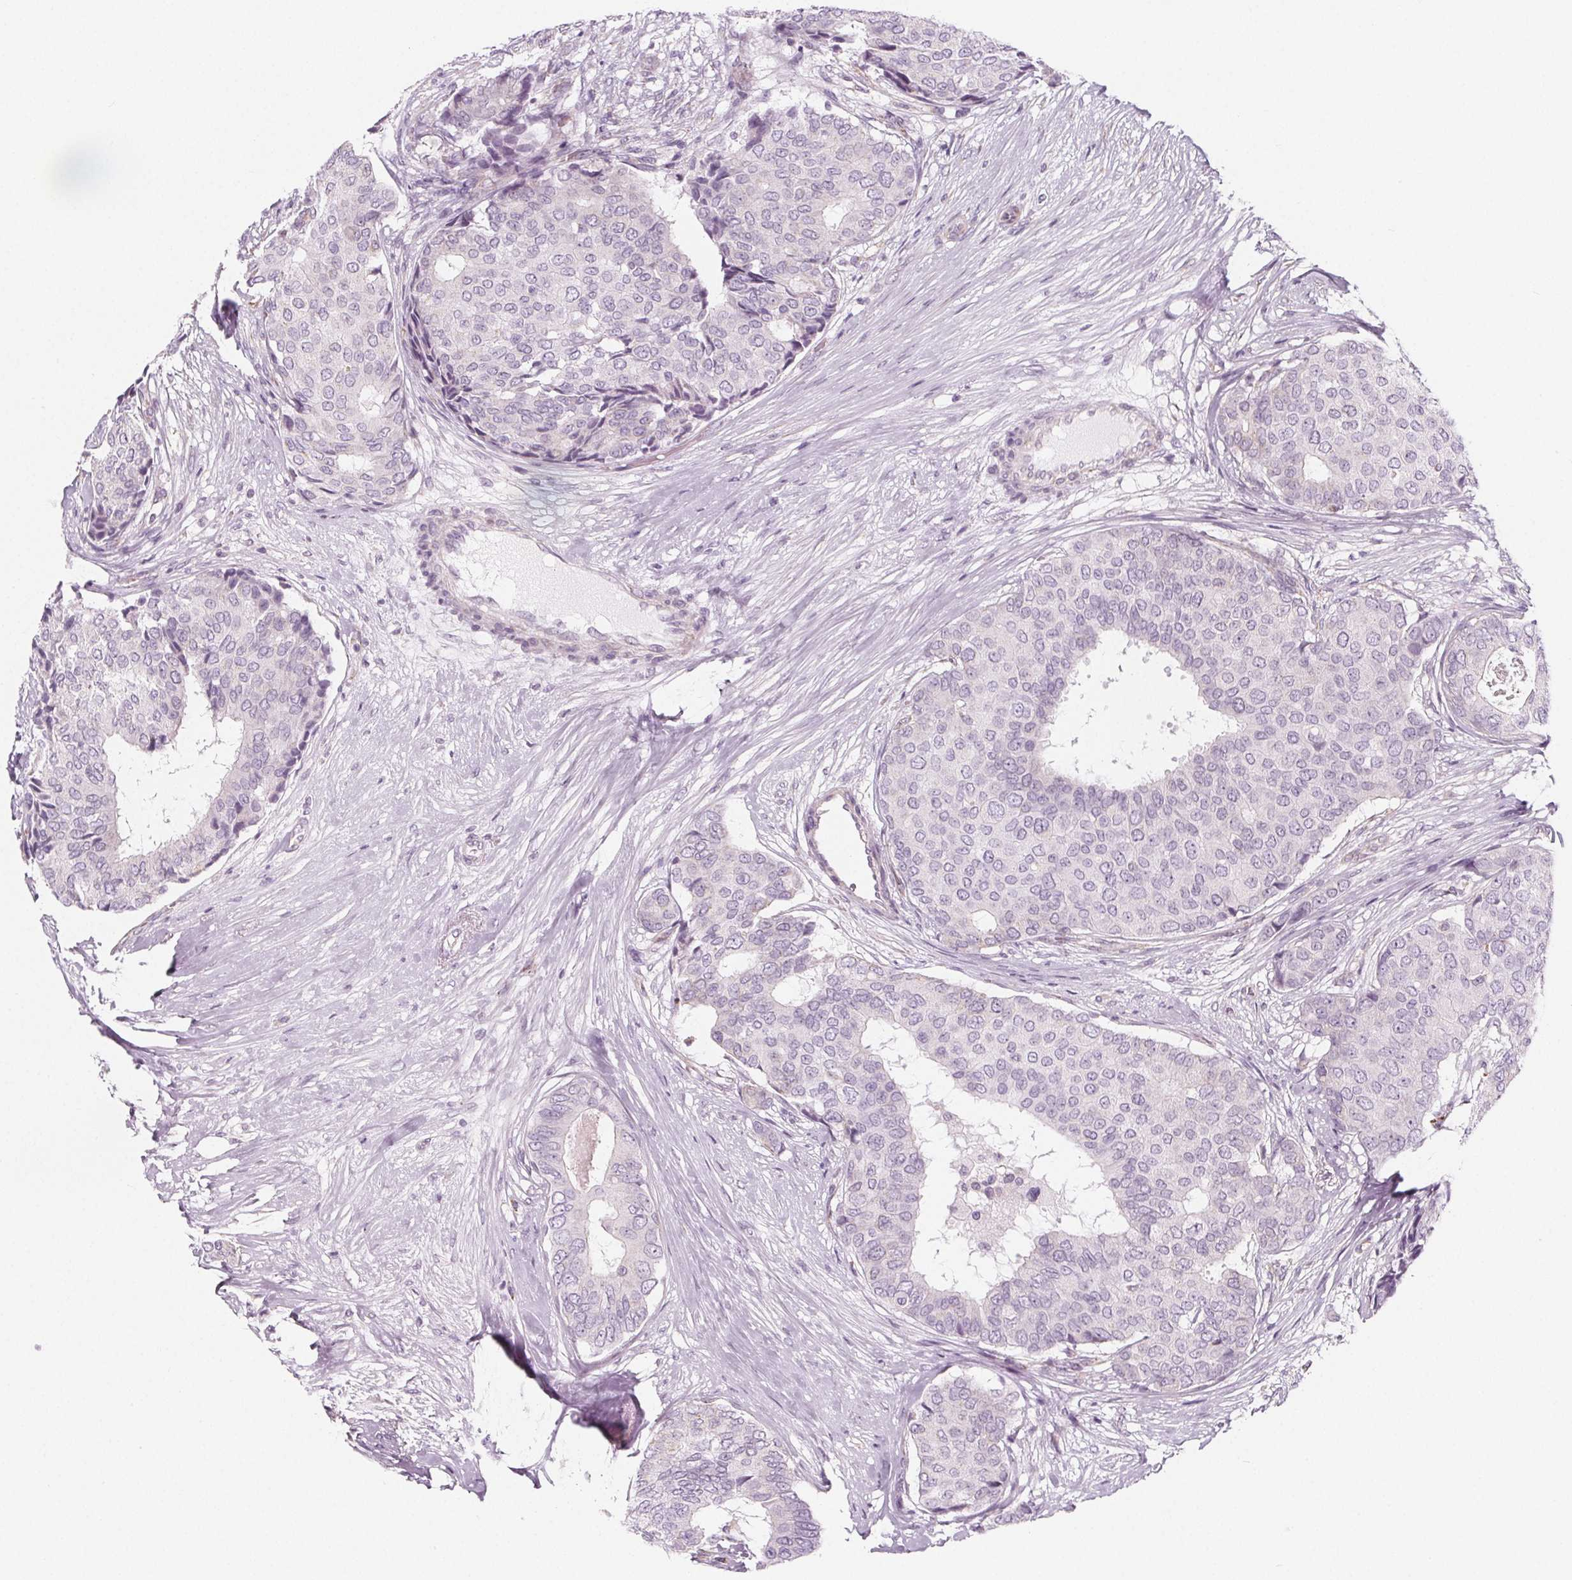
{"staining": {"intensity": "negative", "quantity": "none", "location": "none"}, "tissue": "breast cancer", "cell_type": "Tumor cells", "image_type": "cancer", "snomed": [{"axis": "morphology", "description": "Duct carcinoma"}, {"axis": "topography", "description": "Breast"}], "caption": "The photomicrograph exhibits no staining of tumor cells in breast cancer.", "gene": "IL17C", "patient": {"sex": "female", "age": 75}}